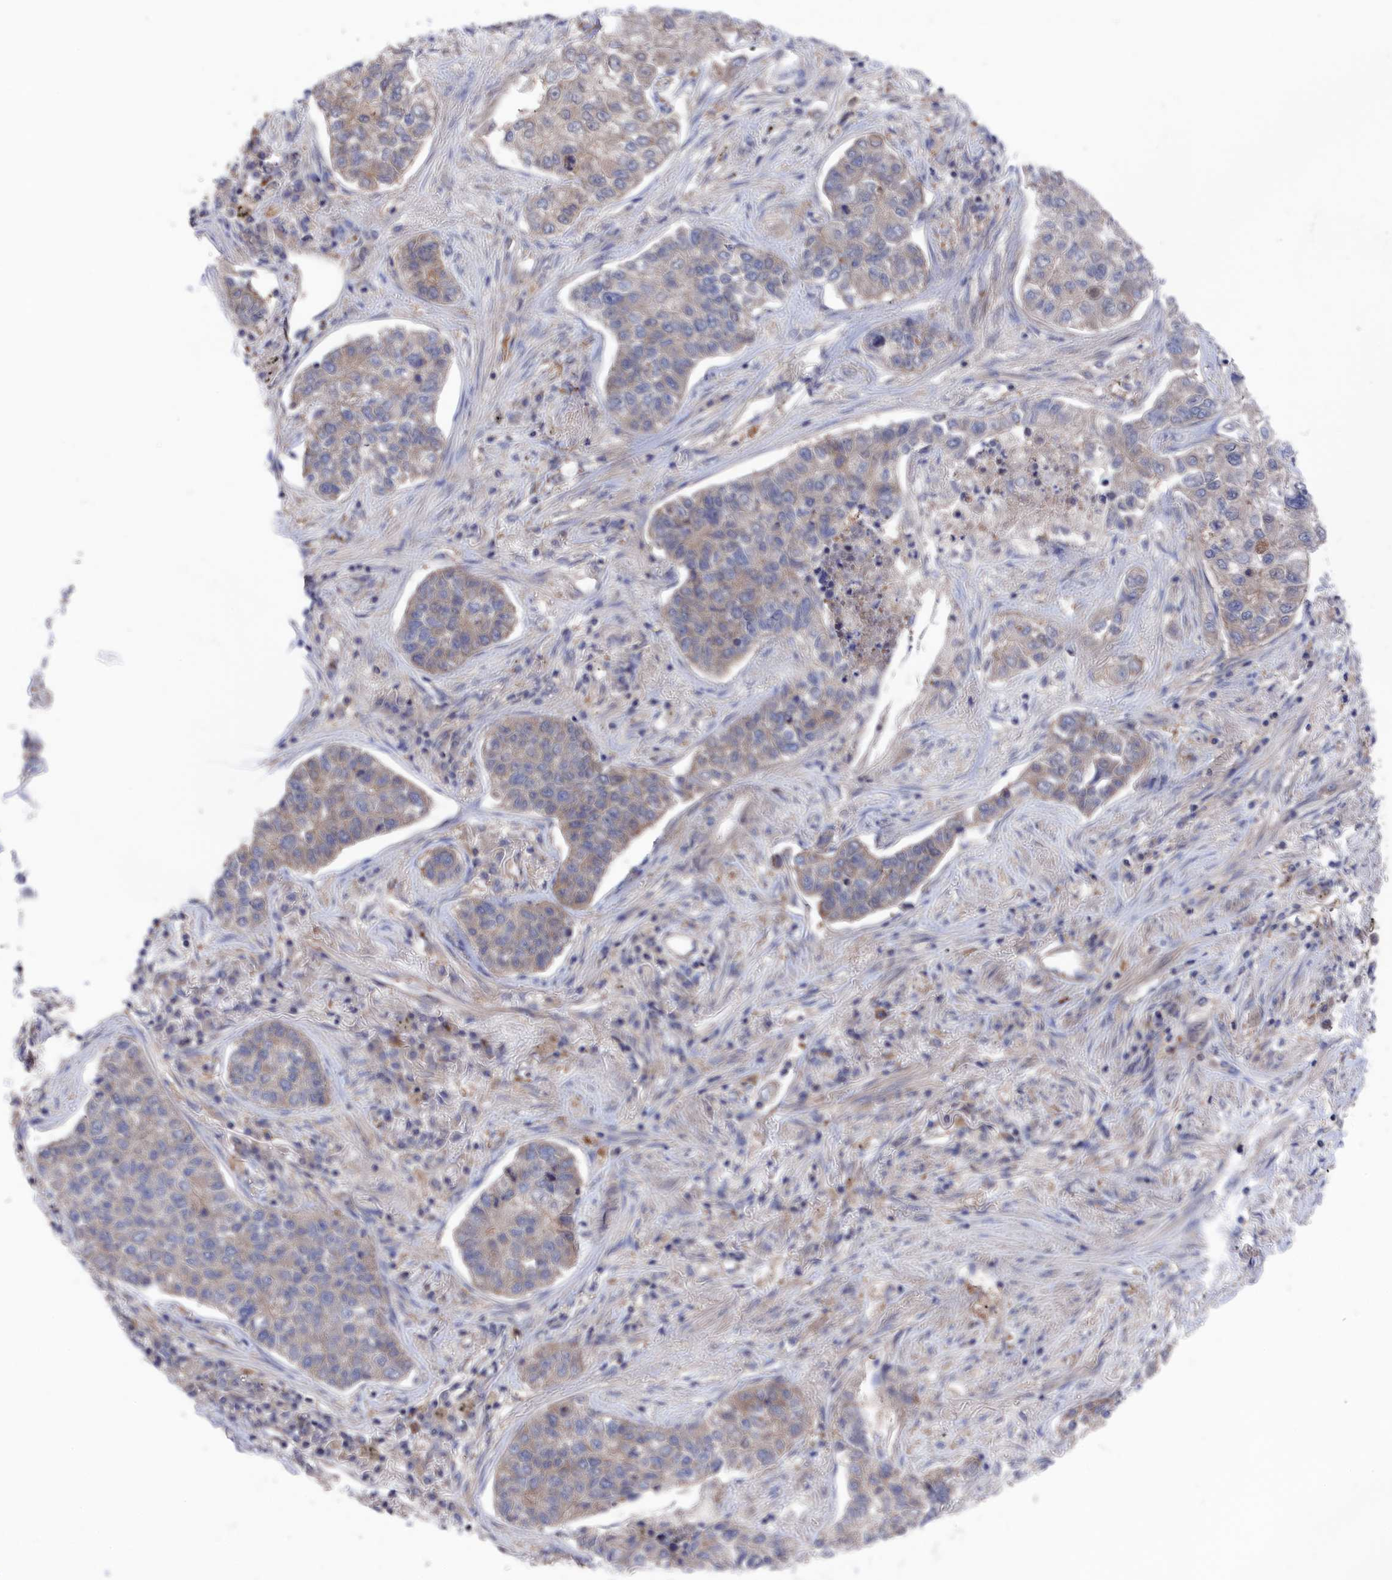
{"staining": {"intensity": "negative", "quantity": "none", "location": "none"}, "tissue": "lung cancer", "cell_type": "Tumor cells", "image_type": "cancer", "snomed": [{"axis": "morphology", "description": "Adenocarcinoma, NOS"}, {"axis": "topography", "description": "Lung"}], "caption": "A high-resolution image shows immunohistochemistry staining of lung adenocarcinoma, which displays no significant positivity in tumor cells.", "gene": "NUTF2", "patient": {"sex": "male", "age": 49}}